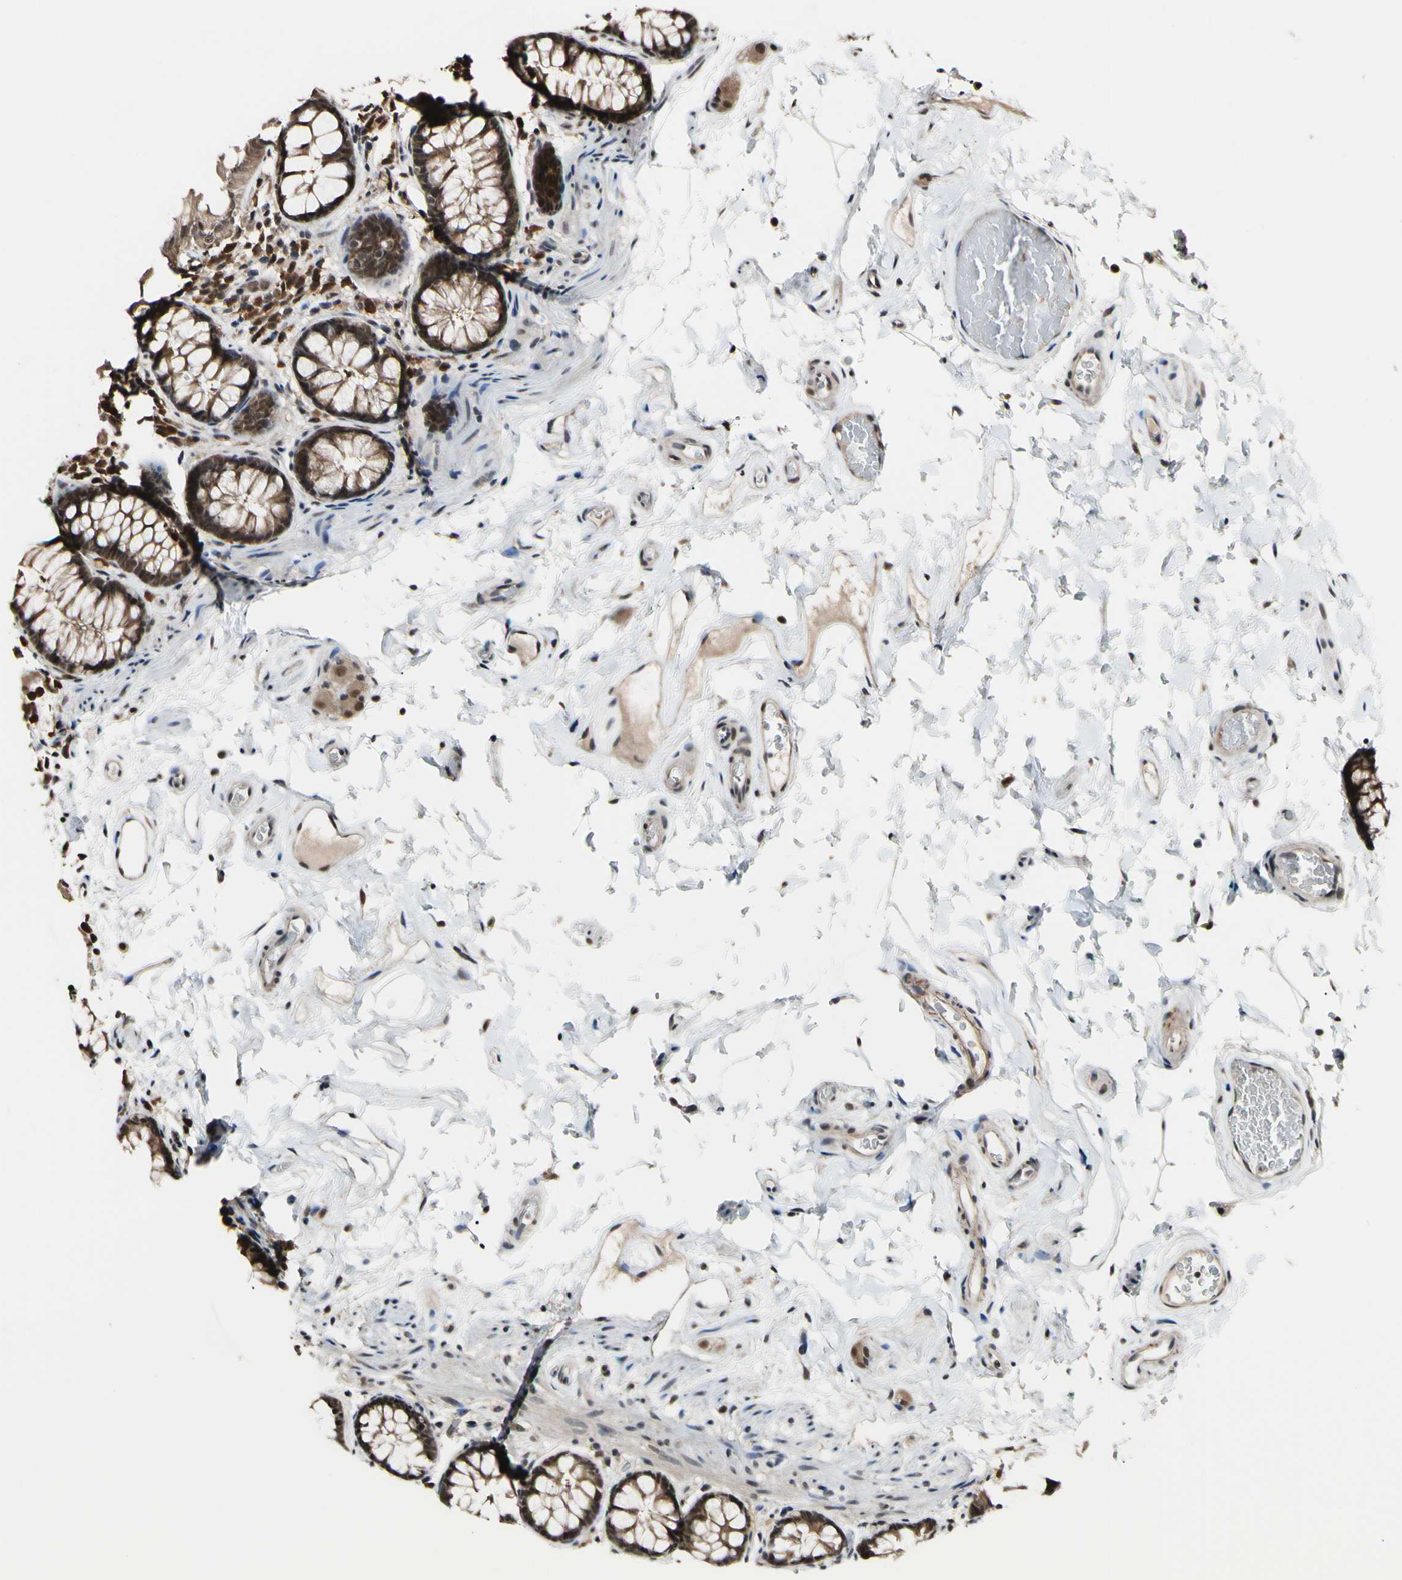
{"staining": {"intensity": "moderate", "quantity": ">75%", "location": "cytoplasmic/membranous"}, "tissue": "colon", "cell_type": "Endothelial cells", "image_type": "normal", "snomed": [{"axis": "morphology", "description": "Normal tissue, NOS"}, {"axis": "topography", "description": "Colon"}], "caption": "A high-resolution image shows immunohistochemistry (IHC) staining of unremarkable colon, which shows moderate cytoplasmic/membranous positivity in about >75% of endothelial cells. The staining was performed using DAB (3,3'-diaminobenzidine), with brown indicating positive protein expression. Nuclei are stained blue with hematoxylin.", "gene": "PSMD10", "patient": {"sex": "female", "age": 80}}